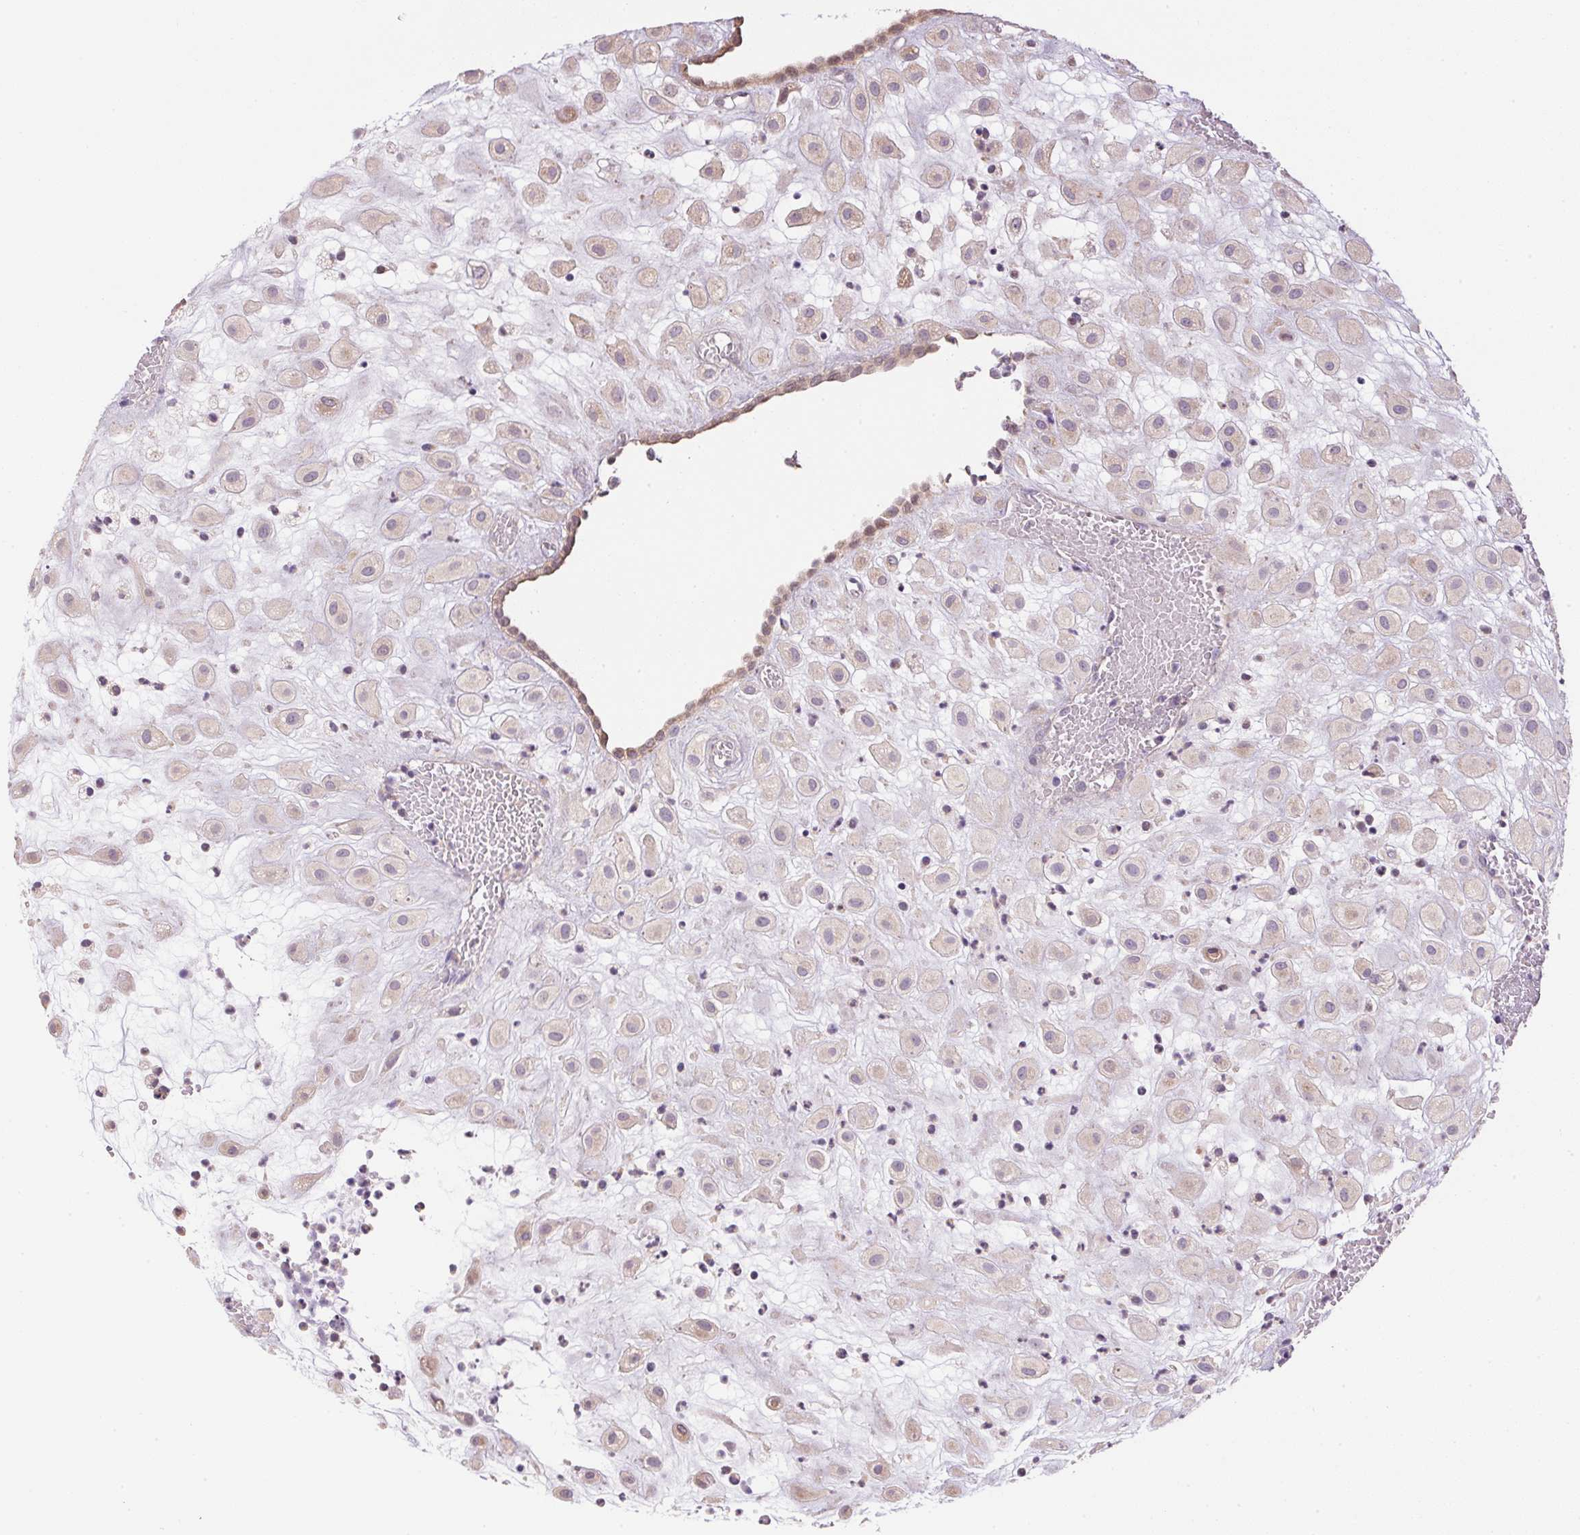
{"staining": {"intensity": "weak", "quantity": "<25%", "location": "cytoplasmic/membranous"}, "tissue": "placenta", "cell_type": "Decidual cells", "image_type": "normal", "snomed": [{"axis": "morphology", "description": "Normal tissue, NOS"}, {"axis": "topography", "description": "Placenta"}], "caption": "There is no significant expression in decidual cells of placenta.", "gene": "SC5D", "patient": {"sex": "female", "age": 24}}